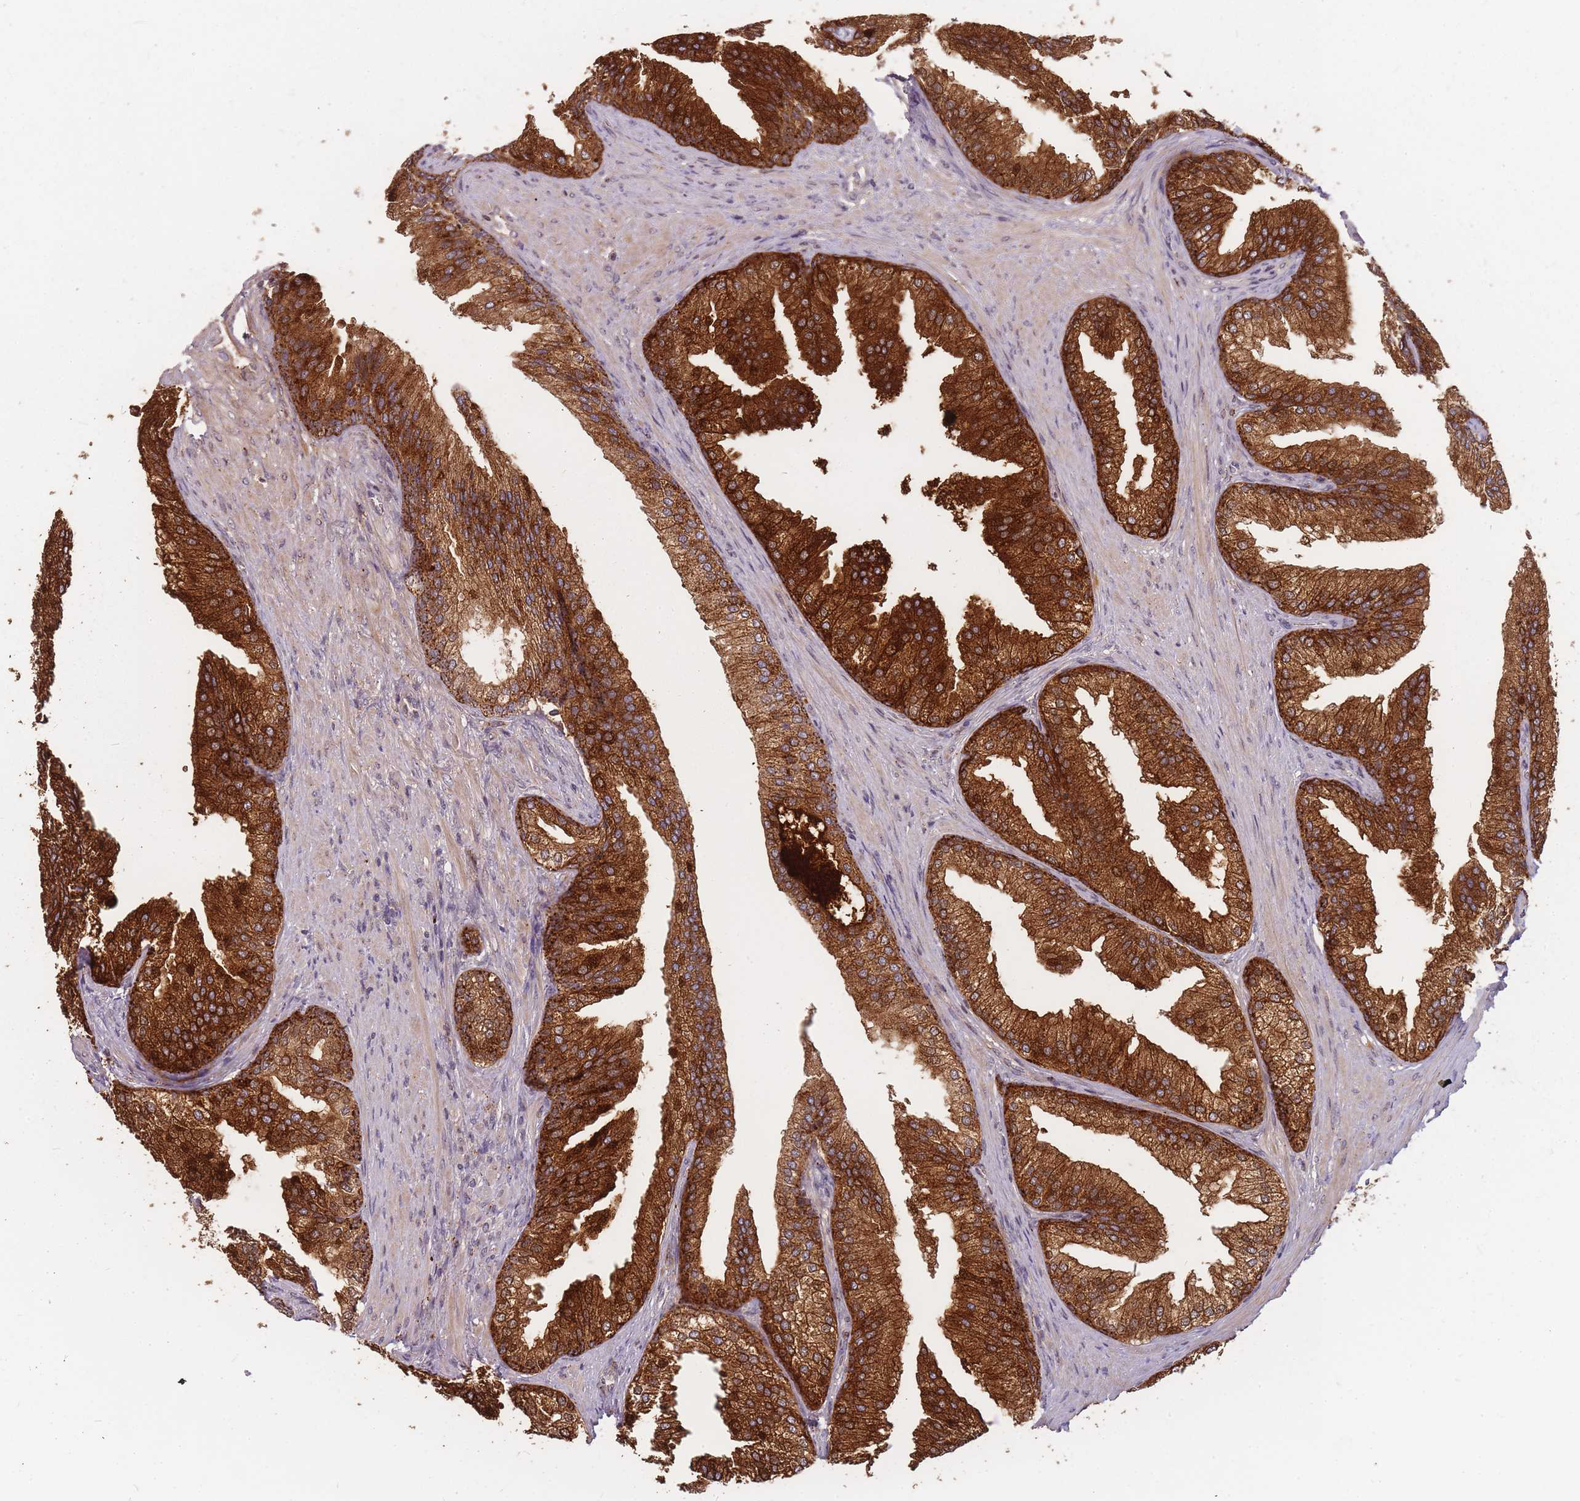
{"staining": {"intensity": "strong", "quantity": ">75%", "location": "cytoplasmic/membranous"}, "tissue": "prostate", "cell_type": "Glandular cells", "image_type": "normal", "snomed": [{"axis": "morphology", "description": "Normal tissue, NOS"}, {"axis": "topography", "description": "Prostate"}], "caption": "IHC photomicrograph of normal prostate stained for a protein (brown), which displays high levels of strong cytoplasmic/membranous staining in about >75% of glandular cells.", "gene": "ATG5", "patient": {"sex": "male", "age": 76}}